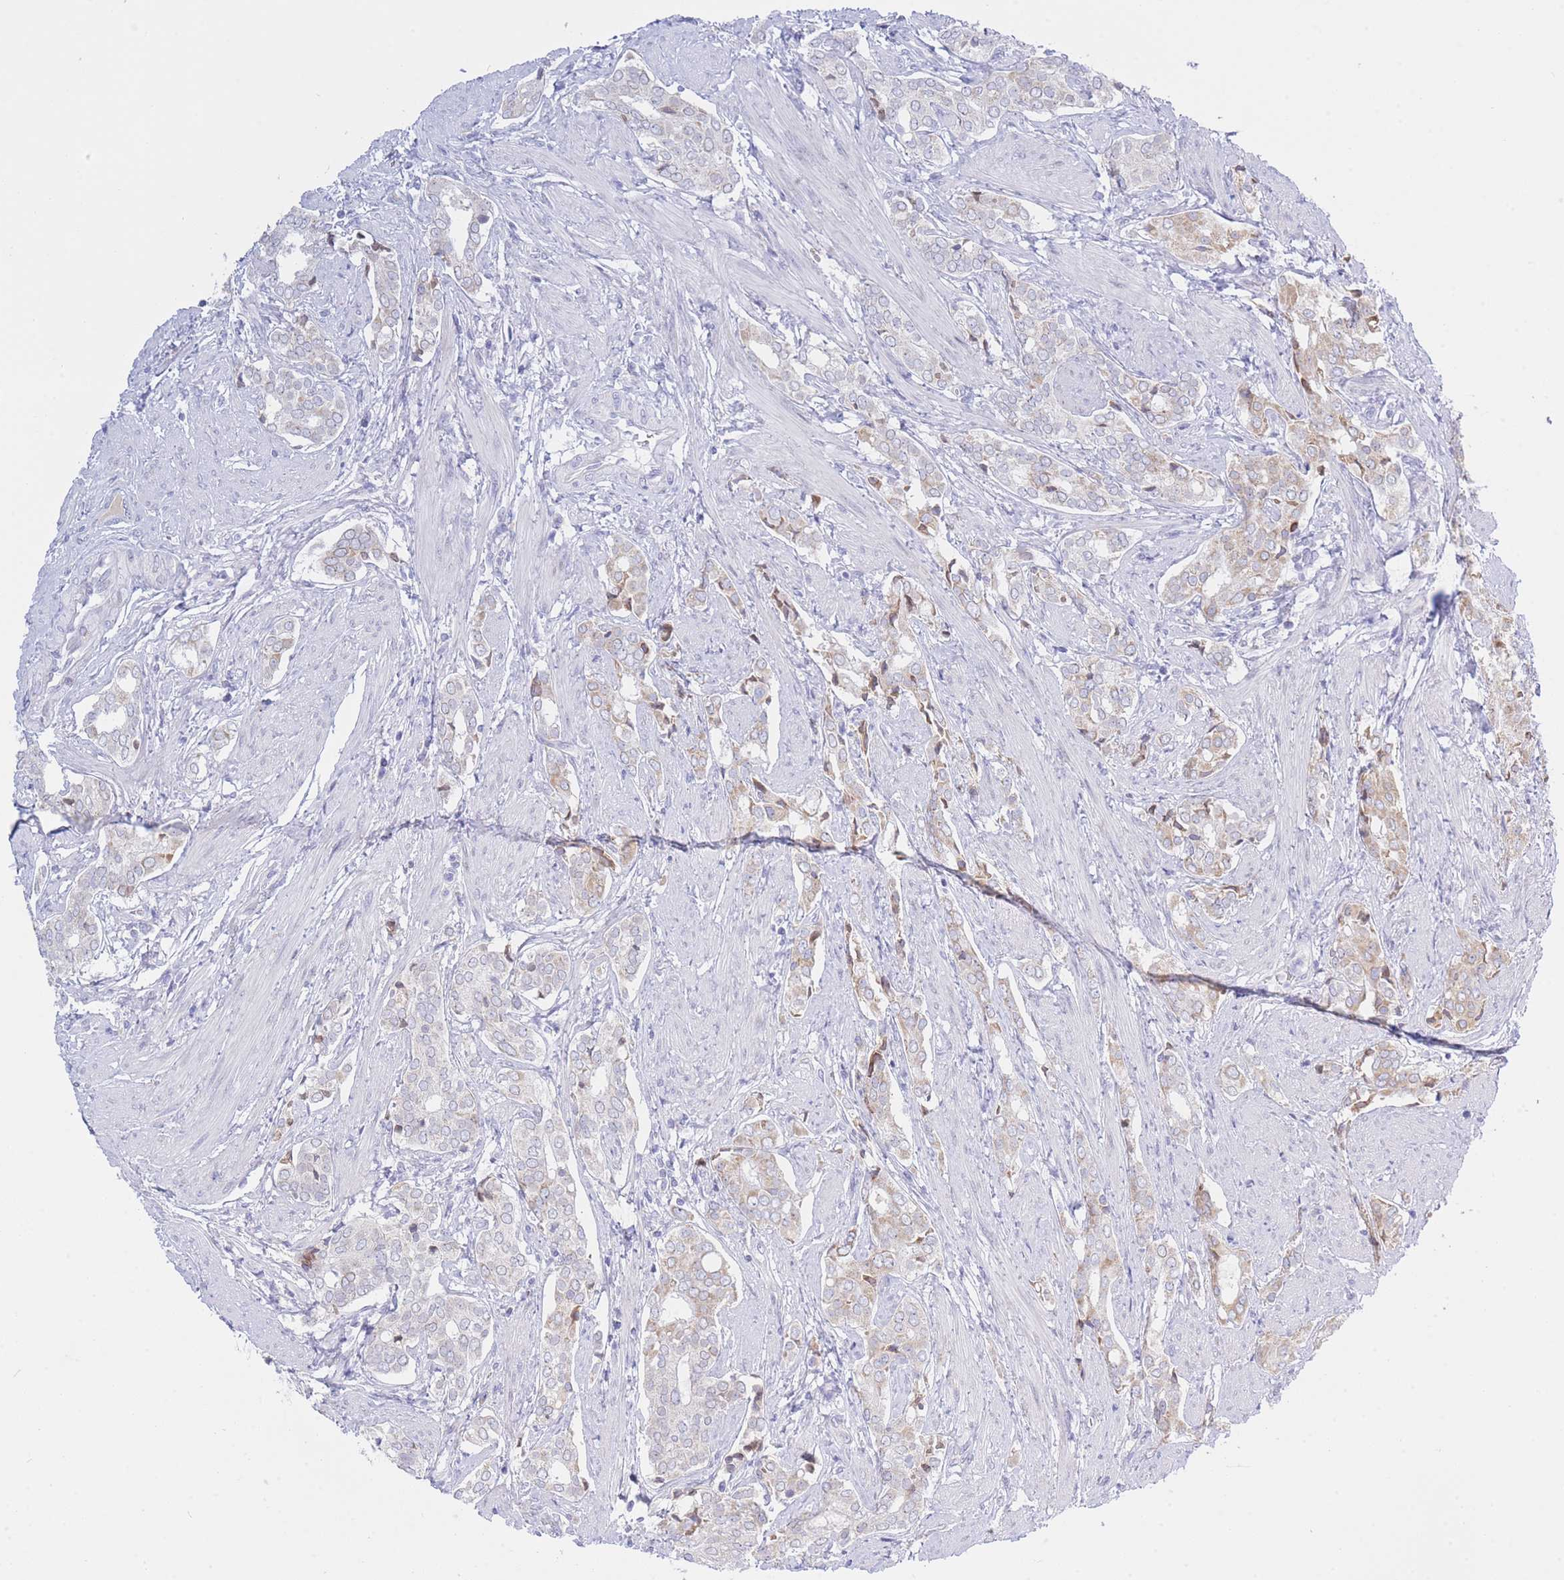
{"staining": {"intensity": "weak", "quantity": "25%-75%", "location": "cytoplasmic/membranous"}, "tissue": "prostate cancer", "cell_type": "Tumor cells", "image_type": "cancer", "snomed": [{"axis": "morphology", "description": "Adenocarcinoma, High grade"}, {"axis": "topography", "description": "Prostate"}], "caption": "Protein positivity by IHC demonstrates weak cytoplasmic/membranous expression in about 25%-75% of tumor cells in prostate high-grade adenocarcinoma. (Brightfield microscopy of DAB IHC at high magnification).", "gene": "NANP", "patient": {"sex": "male", "age": 71}}